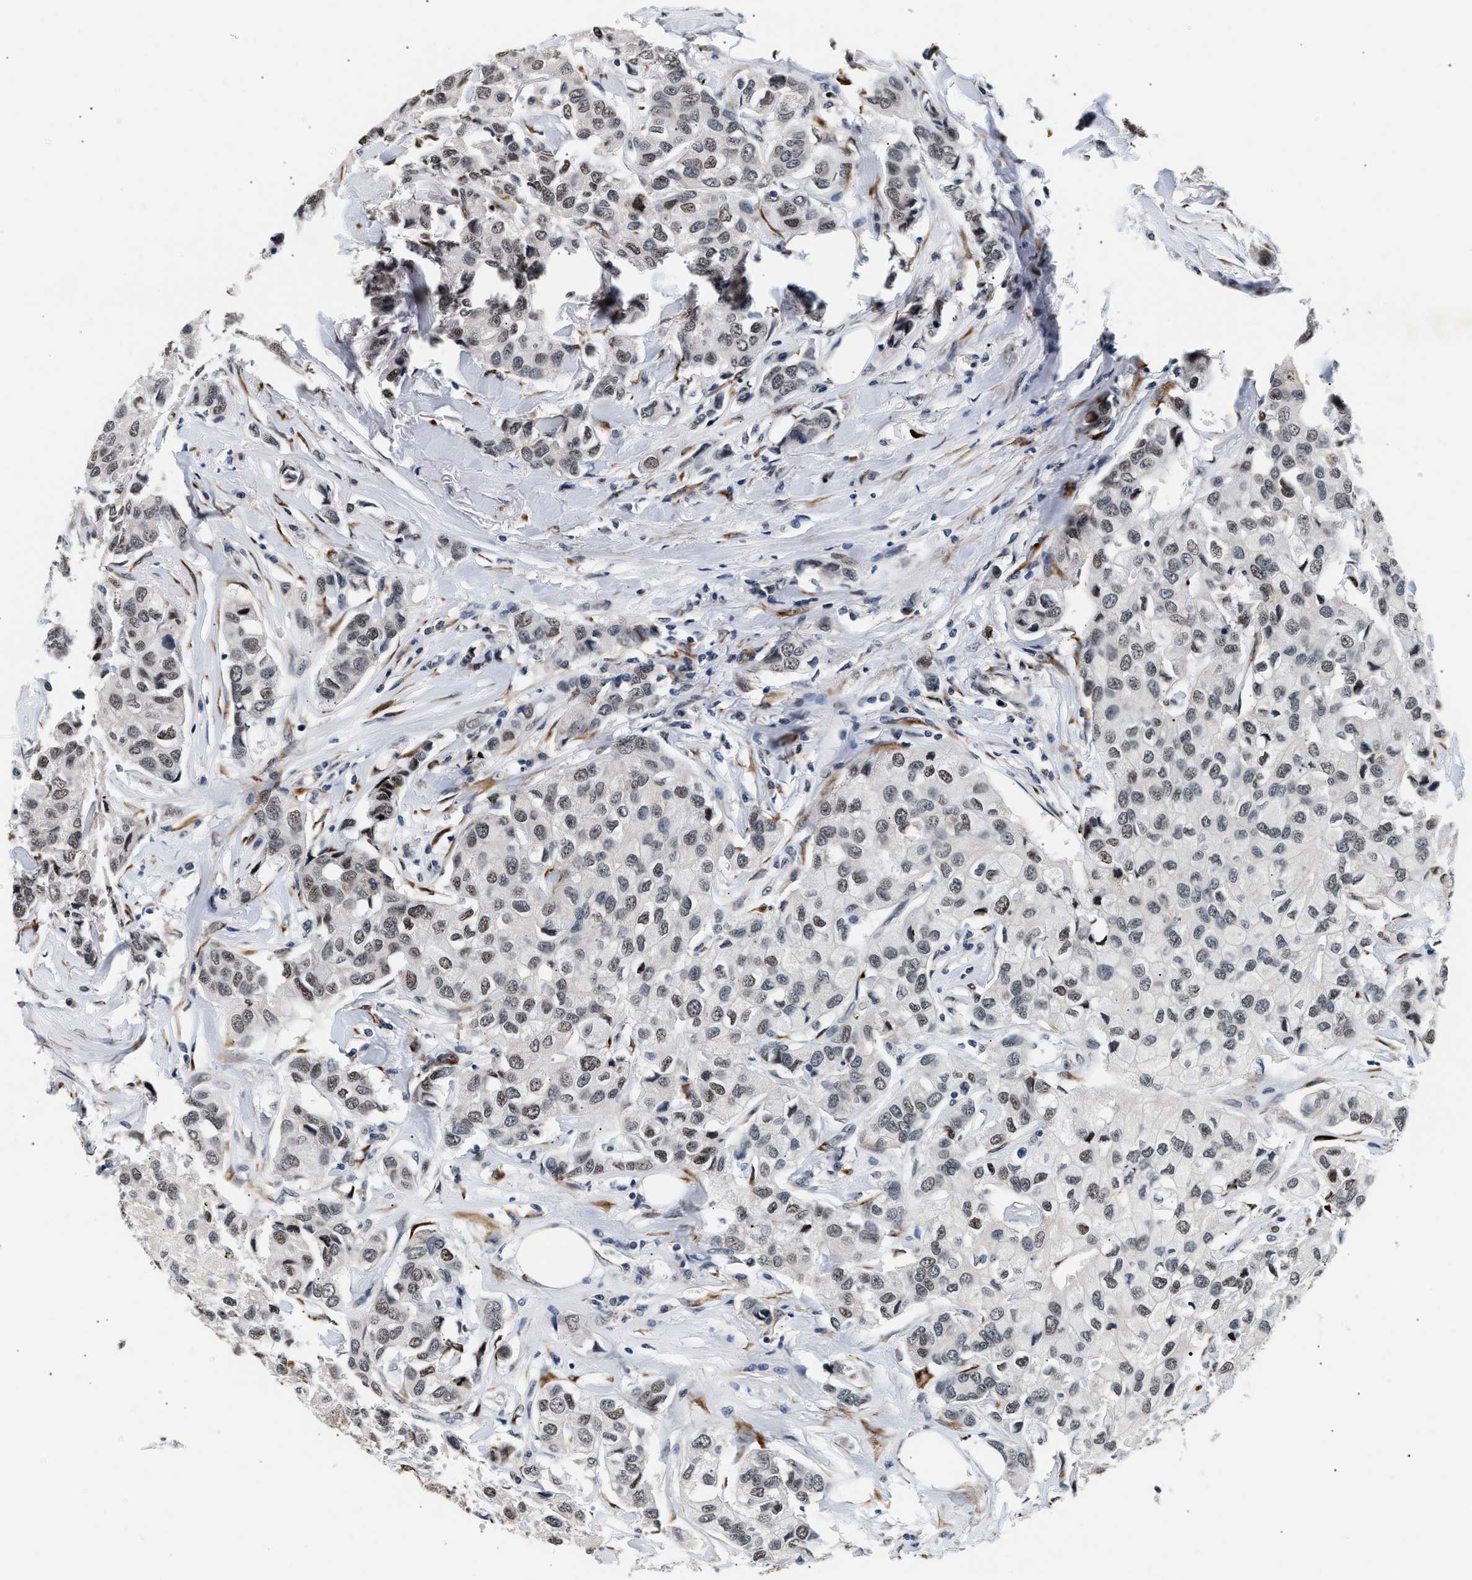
{"staining": {"intensity": "moderate", "quantity": "<25%", "location": "nuclear"}, "tissue": "breast cancer", "cell_type": "Tumor cells", "image_type": "cancer", "snomed": [{"axis": "morphology", "description": "Duct carcinoma"}, {"axis": "topography", "description": "Breast"}], "caption": "The micrograph displays immunohistochemical staining of breast invasive ductal carcinoma. There is moderate nuclear expression is present in approximately <25% of tumor cells. (Stains: DAB in brown, nuclei in blue, Microscopy: brightfield microscopy at high magnification).", "gene": "THOC1", "patient": {"sex": "female", "age": 80}}